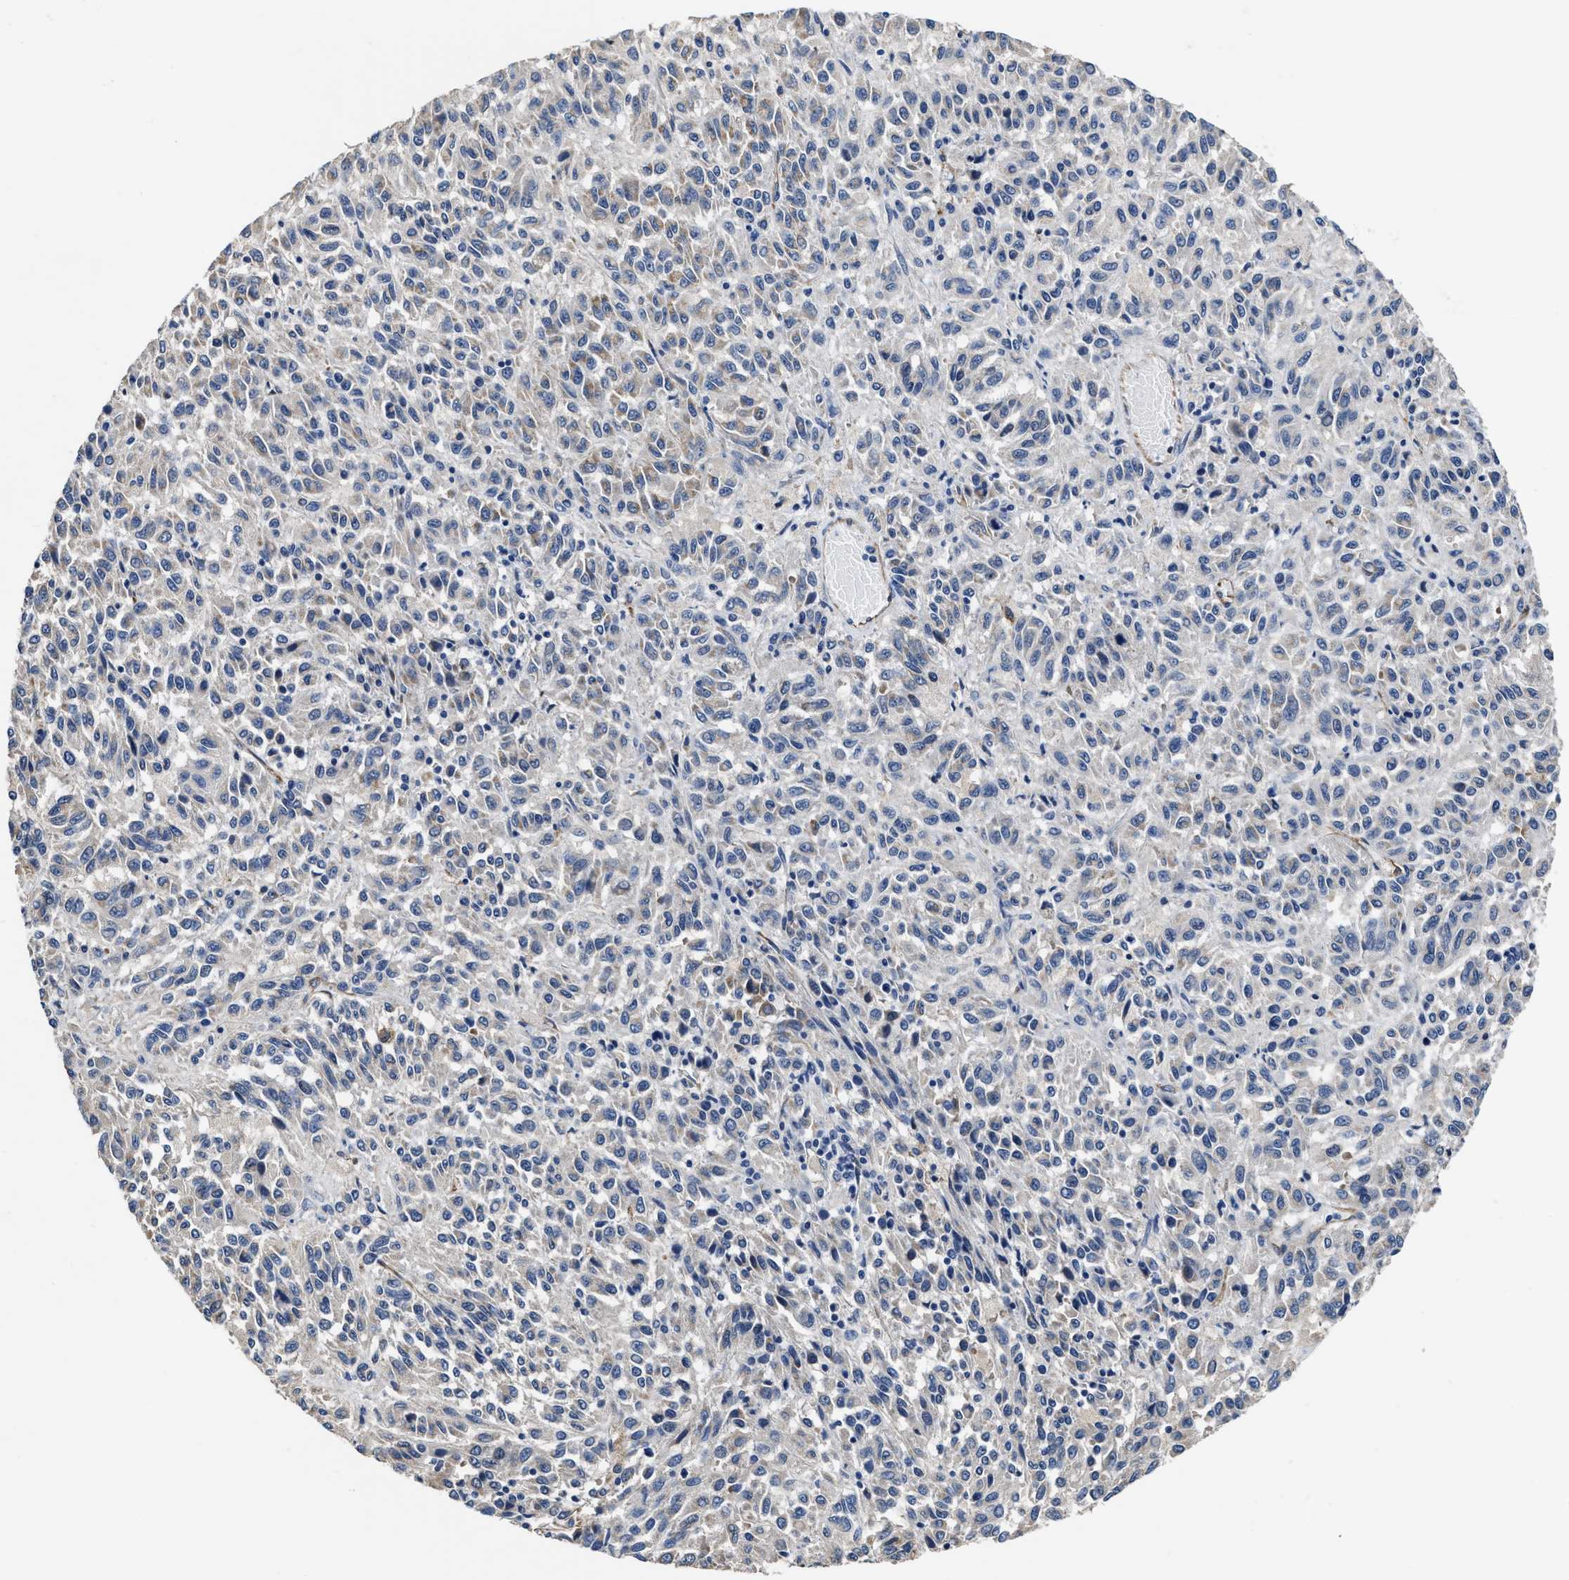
{"staining": {"intensity": "weak", "quantity": "<25%", "location": "cytoplasmic/membranous"}, "tissue": "melanoma", "cell_type": "Tumor cells", "image_type": "cancer", "snomed": [{"axis": "morphology", "description": "Malignant melanoma, Metastatic site"}, {"axis": "topography", "description": "Lung"}], "caption": "Immunohistochemistry of malignant melanoma (metastatic site) reveals no expression in tumor cells.", "gene": "C22orf42", "patient": {"sex": "male", "age": 64}}